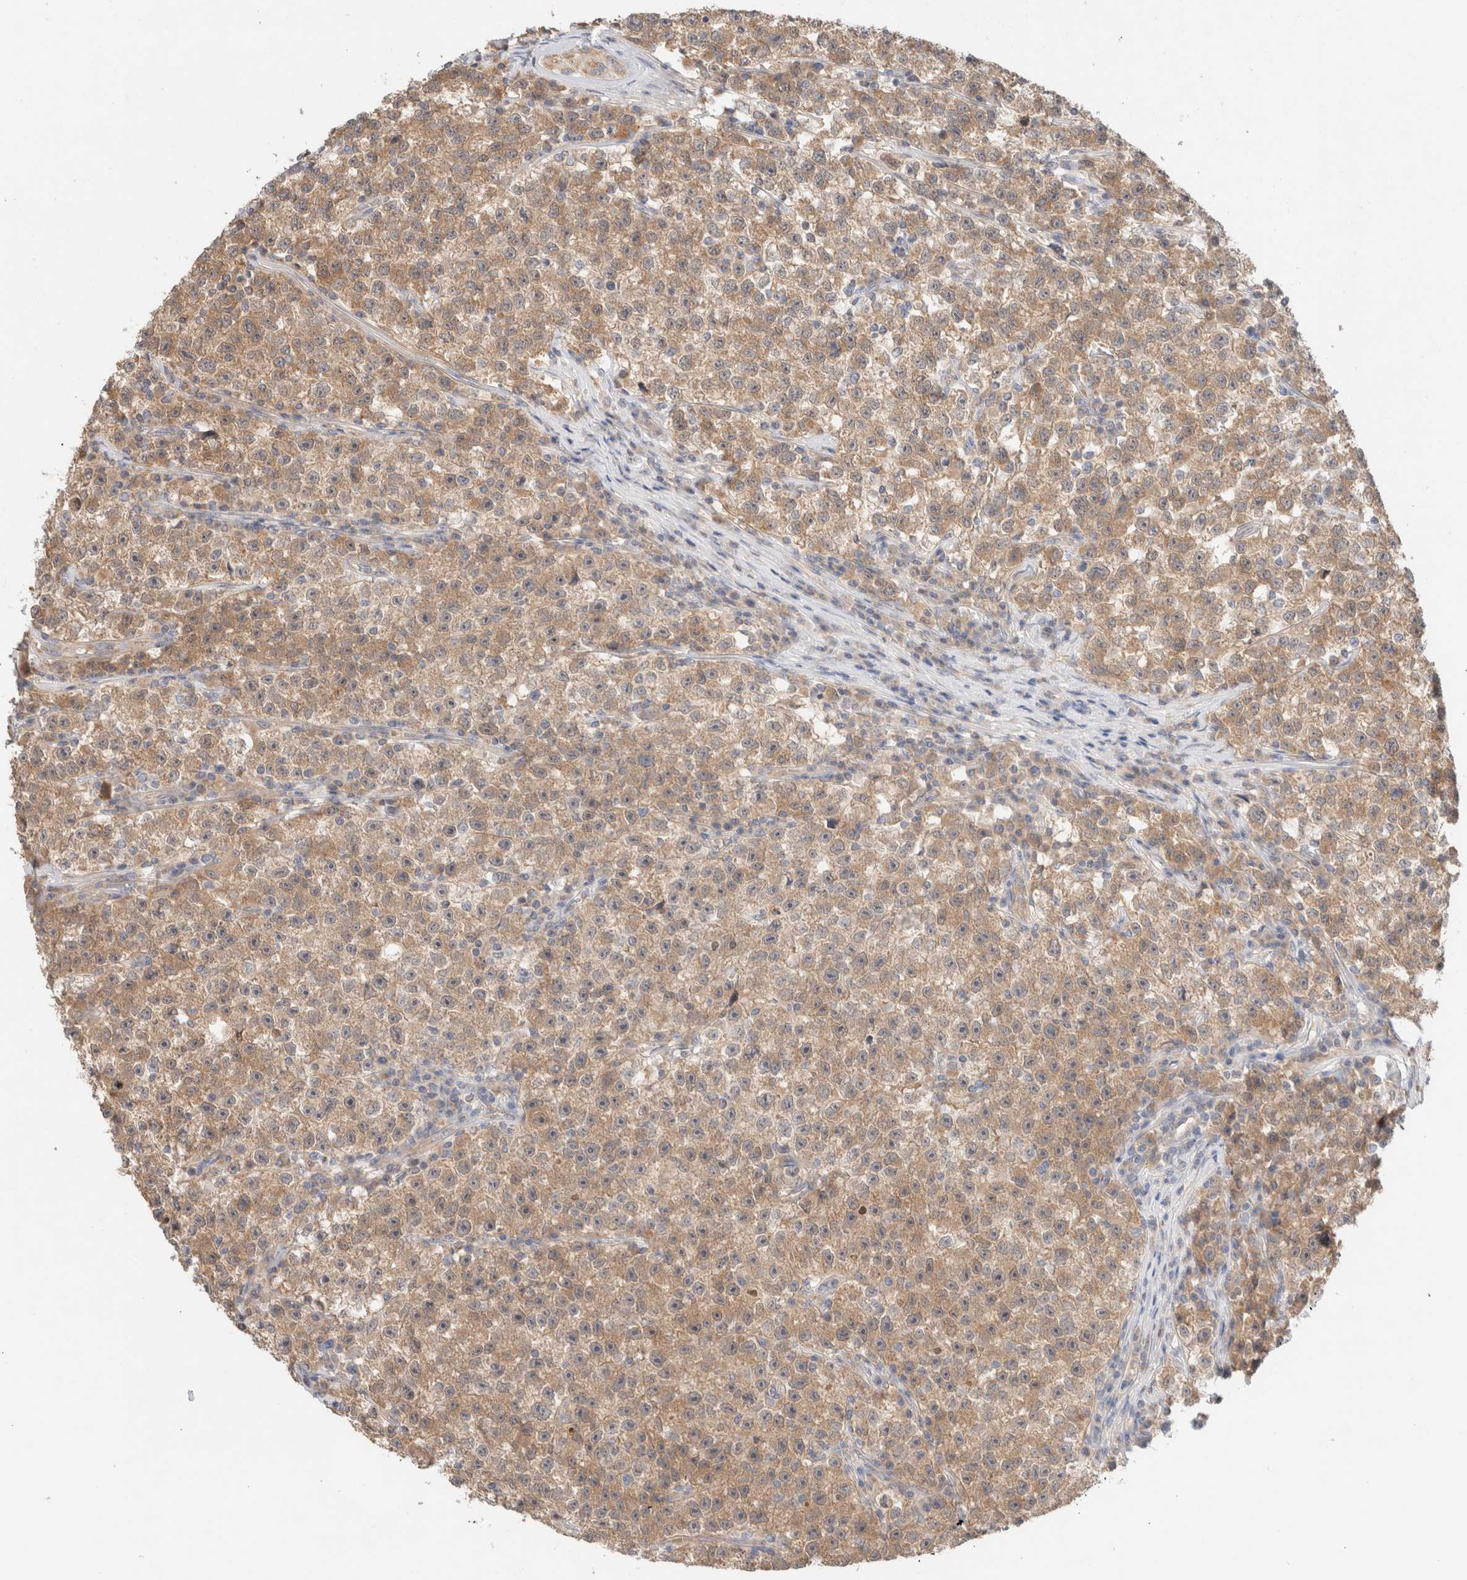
{"staining": {"intensity": "weak", "quantity": ">75%", "location": "cytoplasmic/membranous"}, "tissue": "testis cancer", "cell_type": "Tumor cells", "image_type": "cancer", "snomed": [{"axis": "morphology", "description": "Seminoma, NOS"}, {"axis": "topography", "description": "Testis"}], "caption": "A micrograph of human testis cancer stained for a protein shows weak cytoplasmic/membranous brown staining in tumor cells.", "gene": "CA13", "patient": {"sex": "male", "age": 22}}